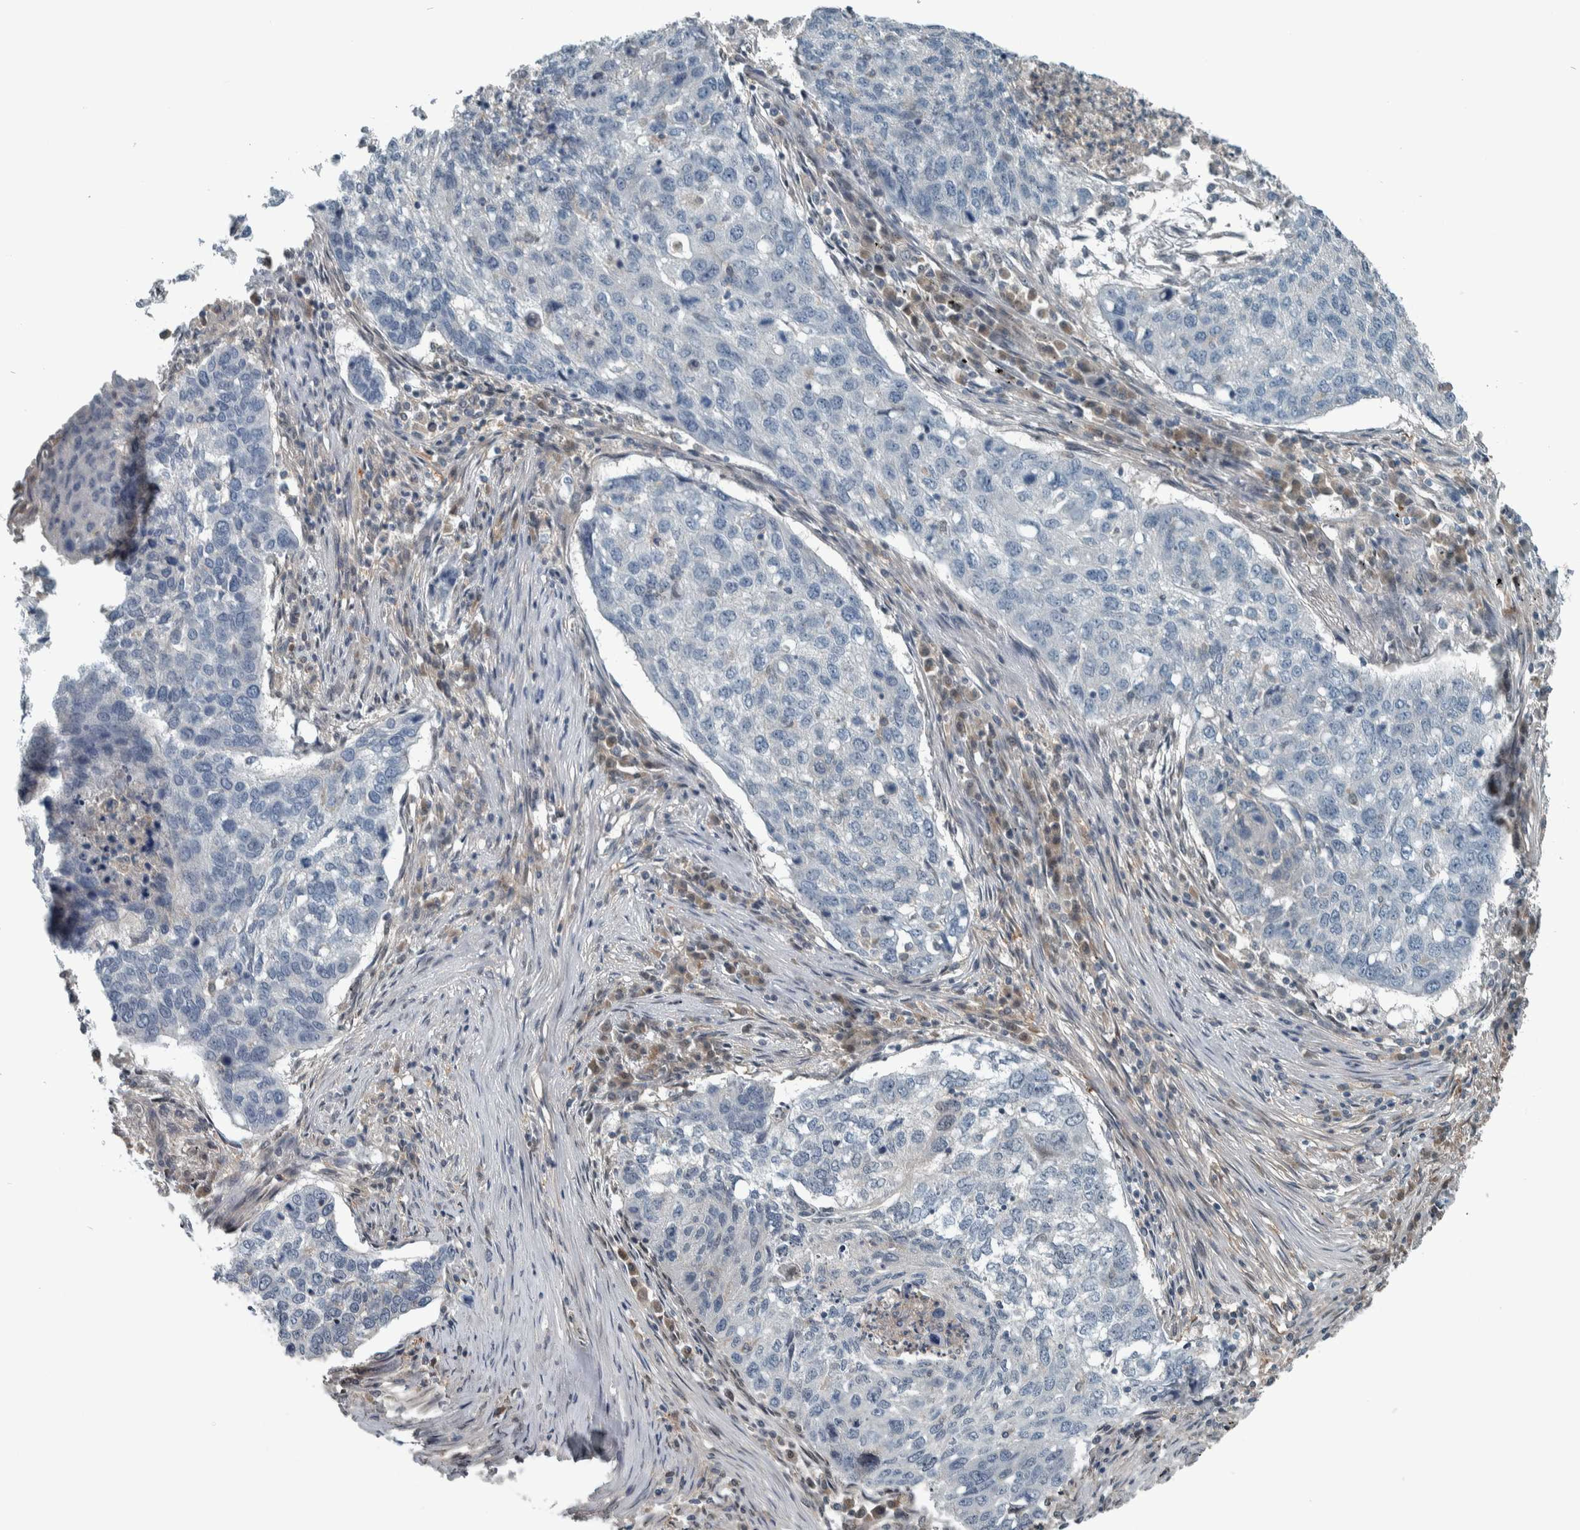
{"staining": {"intensity": "negative", "quantity": "none", "location": "none"}, "tissue": "lung cancer", "cell_type": "Tumor cells", "image_type": "cancer", "snomed": [{"axis": "morphology", "description": "Squamous cell carcinoma, NOS"}, {"axis": "topography", "description": "Lung"}], "caption": "Human lung cancer (squamous cell carcinoma) stained for a protein using immunohistochemistry (IHC) demonstrates no expression in tumor cells.", "gene": "ALAD", "patient": {"sex": "female", "age": 63}}